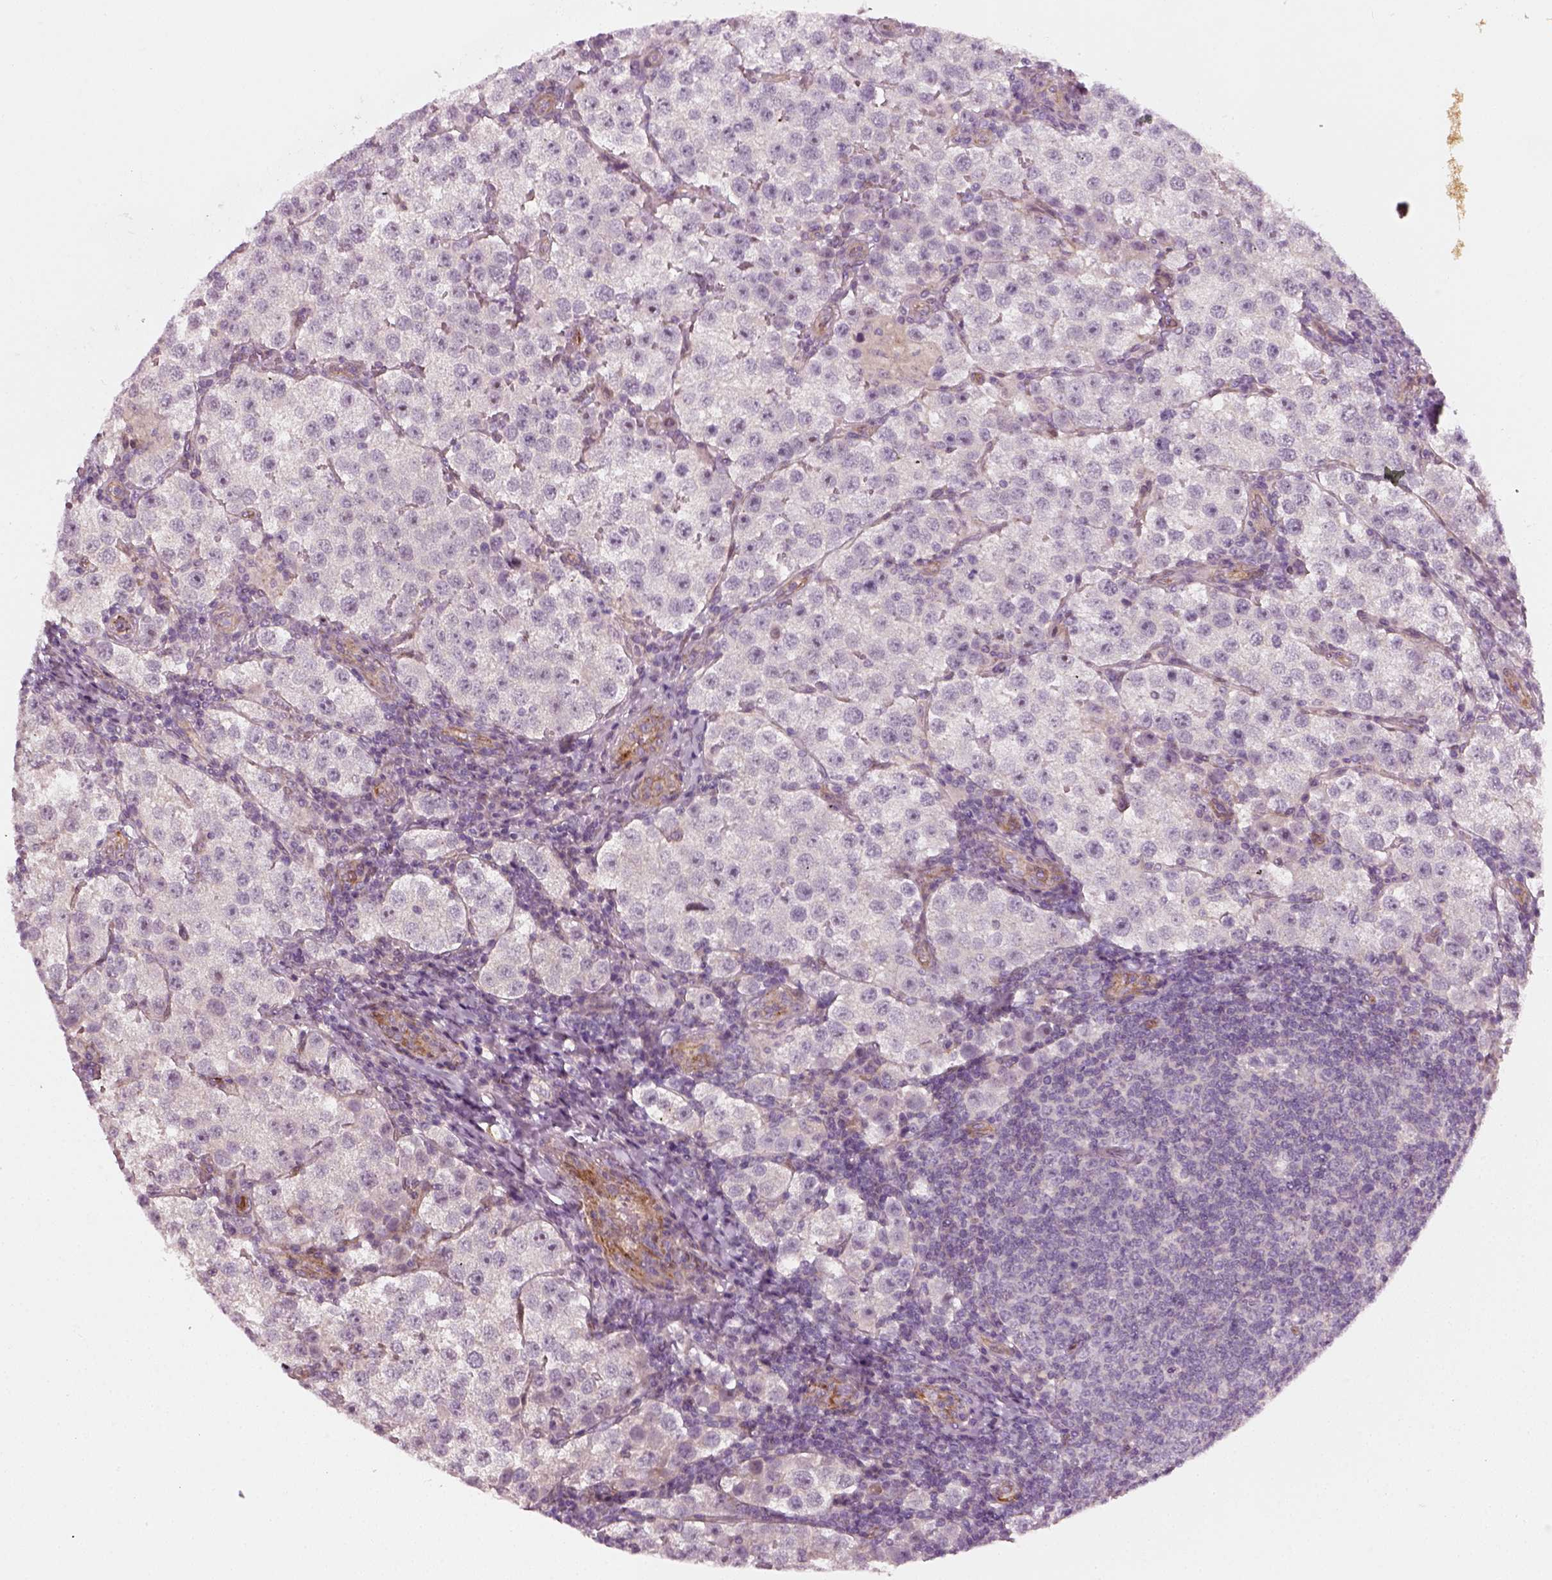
{"staining": {"intensity": "negative", "quantity": "none", "location": "none"}, "tissue": "testis cancer", "cell_type": "Tumor cells", "image_type": "cancer", "snomed": [{"axis": "morphology", "description": "Seminoma, NOS"}, {"axis": "topography", "description": "Testis"}], "caption": "This is an IHC histopathology image of seminoma (testis). There is no staining in tumor cells.", "gene": "DNASE1L1", "patient": {"sex": "male", "age": 37}}